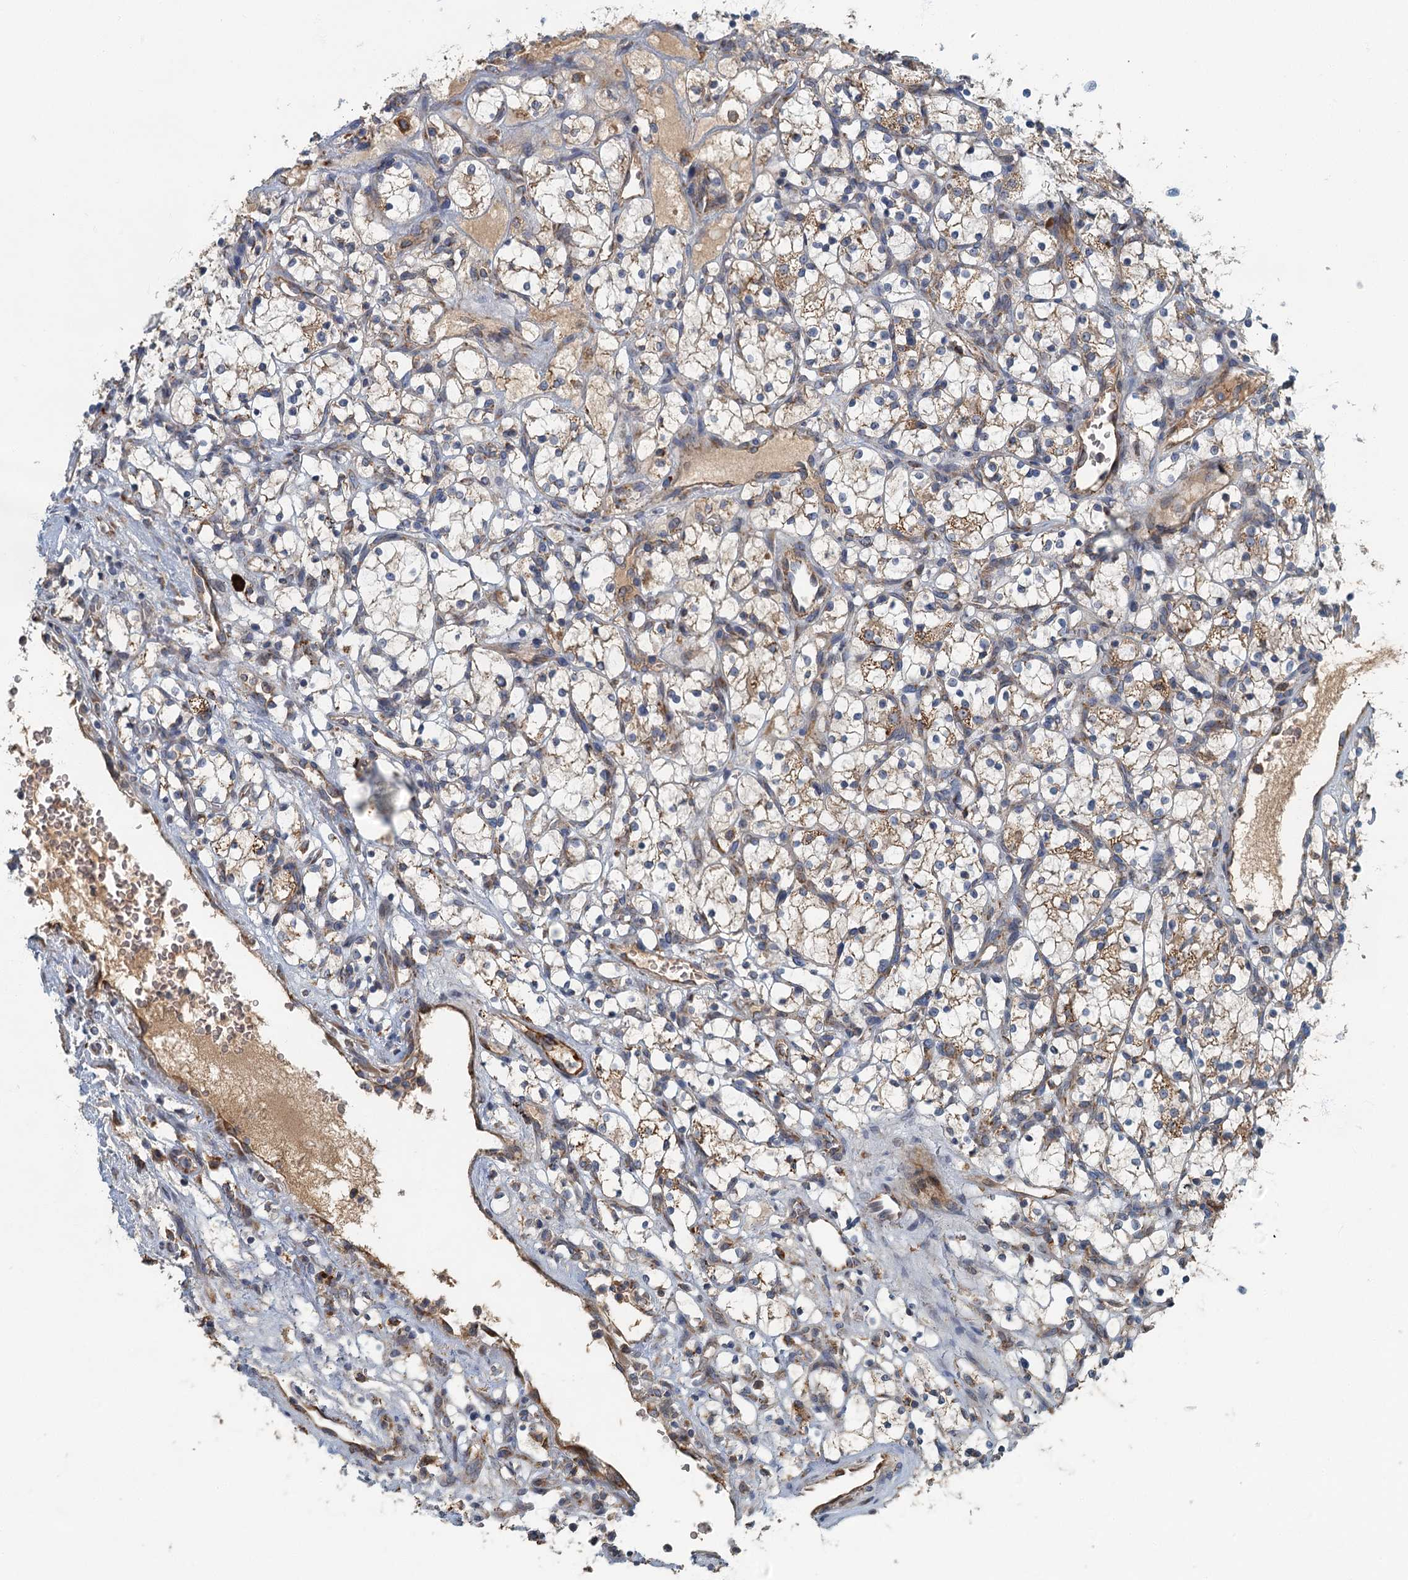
{"staining": {"intensity": "weak", "quantity": ">75%", "location": "cytoplasmic/membranous"}, "tissue": "renal cancer", "cell_type": "Tumor cells", "image_type": "cancer", "snomed": [{"axis": "morphology", "description": "Adenocarcinoma, NOS"}, {"axis": "topography", "description": "Kidney"}], "caption": "IHC of renal cancer displays low levels of weak cytoplasmic/membranous staining in about >75% of tumor cells.", "gene": "SPDYC", "patient": {"sex": "female", "age": 69}}